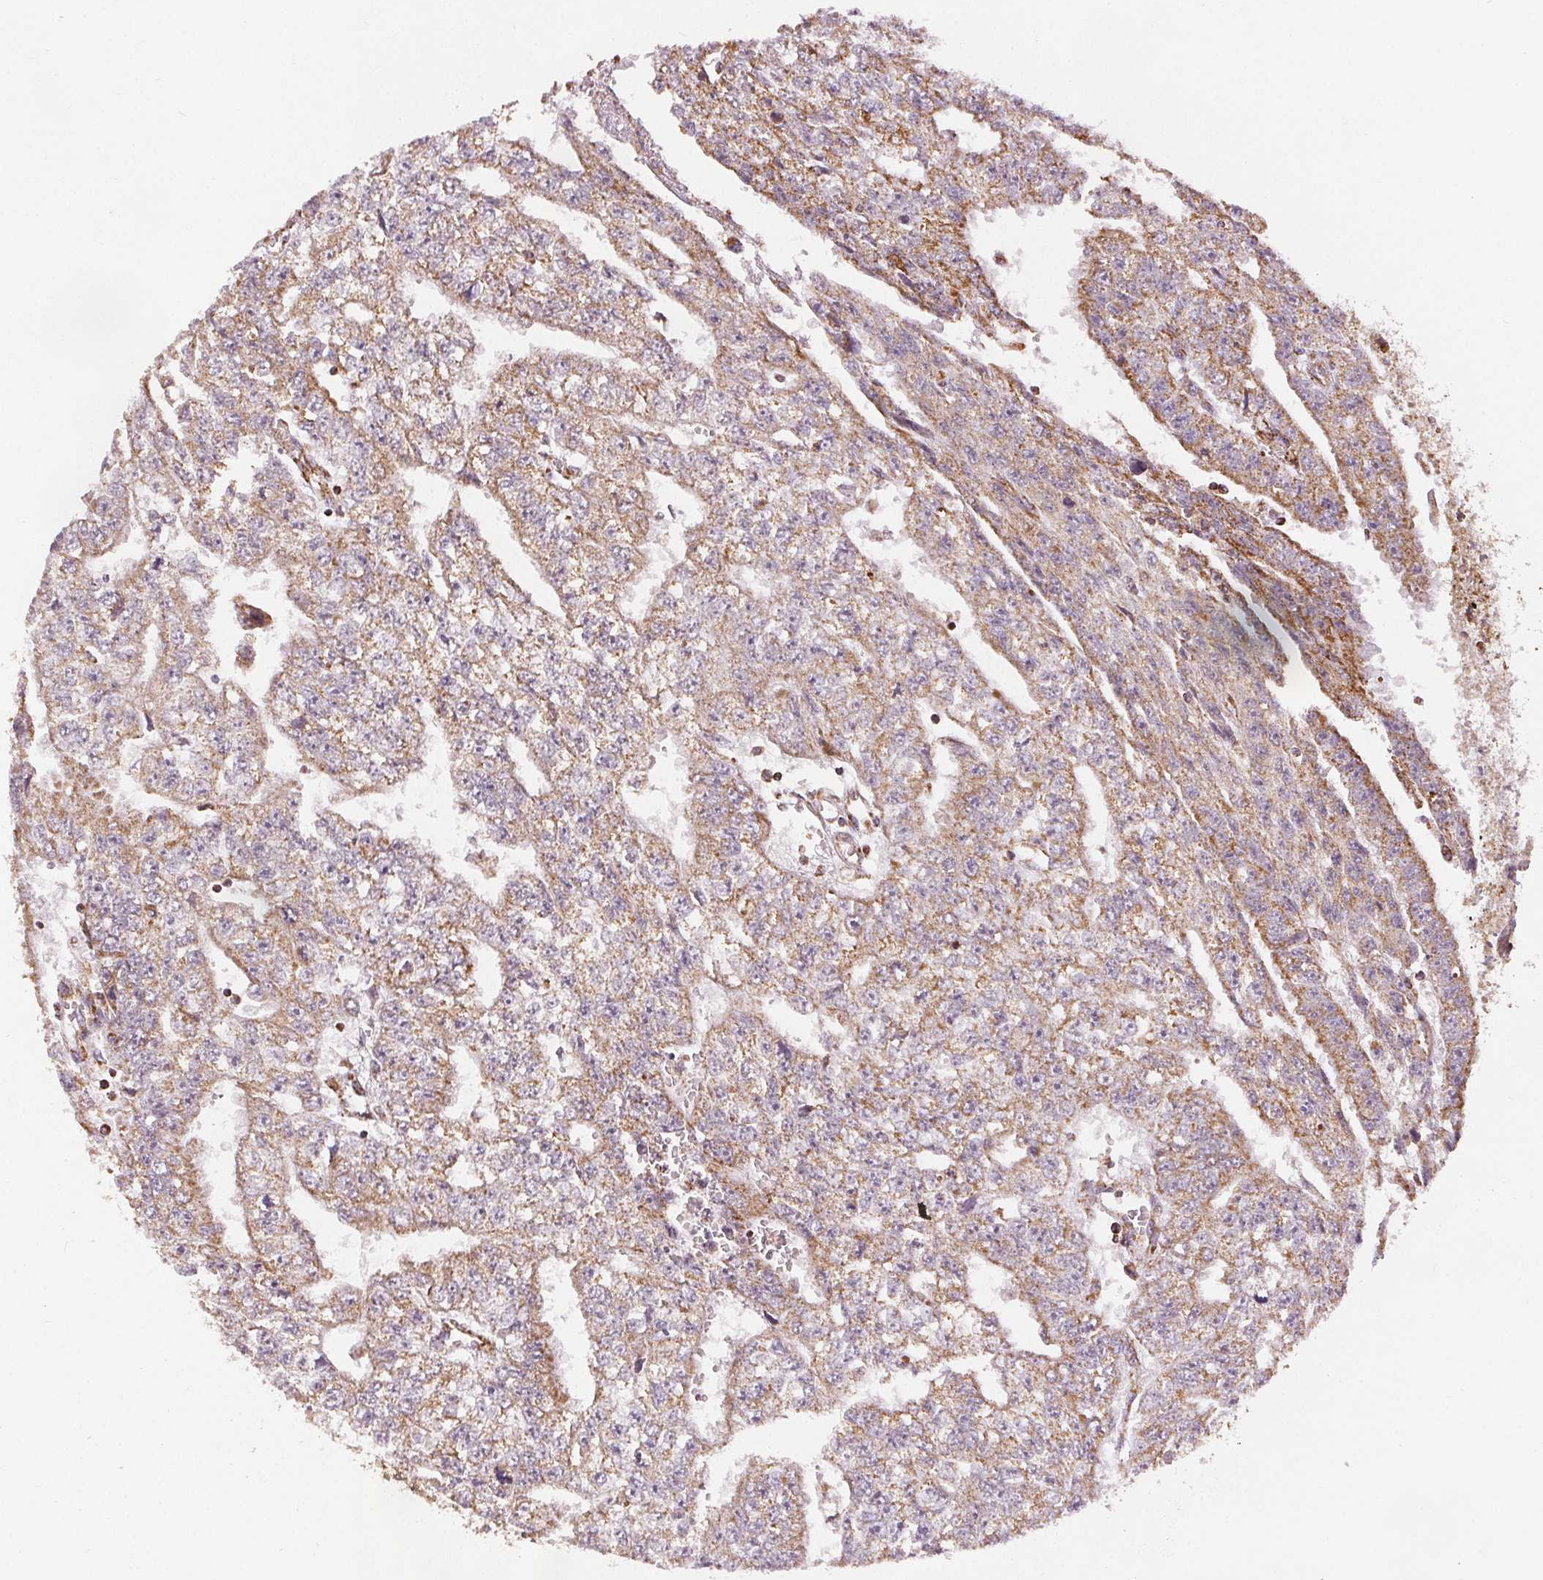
{"staining": {"intensity": "moderate", "quantity": "25%-75%", "location": "cytoplasmic/membranous"}, "tissue": "testis cancer", "cell_type": "Tumor cells", "image_type": "cancer", "snomed": [{"axis": "morphology", "description": "Carcinoma, Embryonal, NOS"}, {"axis": "morphology", "description": "Teratoma, malignant, NOS"}, {"axis": "topography", "description": "Testis"}], "caption": "Testis cancer (teratoma (malignant)) stained for a protein (brown) reveals moderate cytoplasmic/membranous positive expression in about 25%-75% of tumor cells.", "gene": "SDHB", "patient": {"sex": "male", "age": 24}}